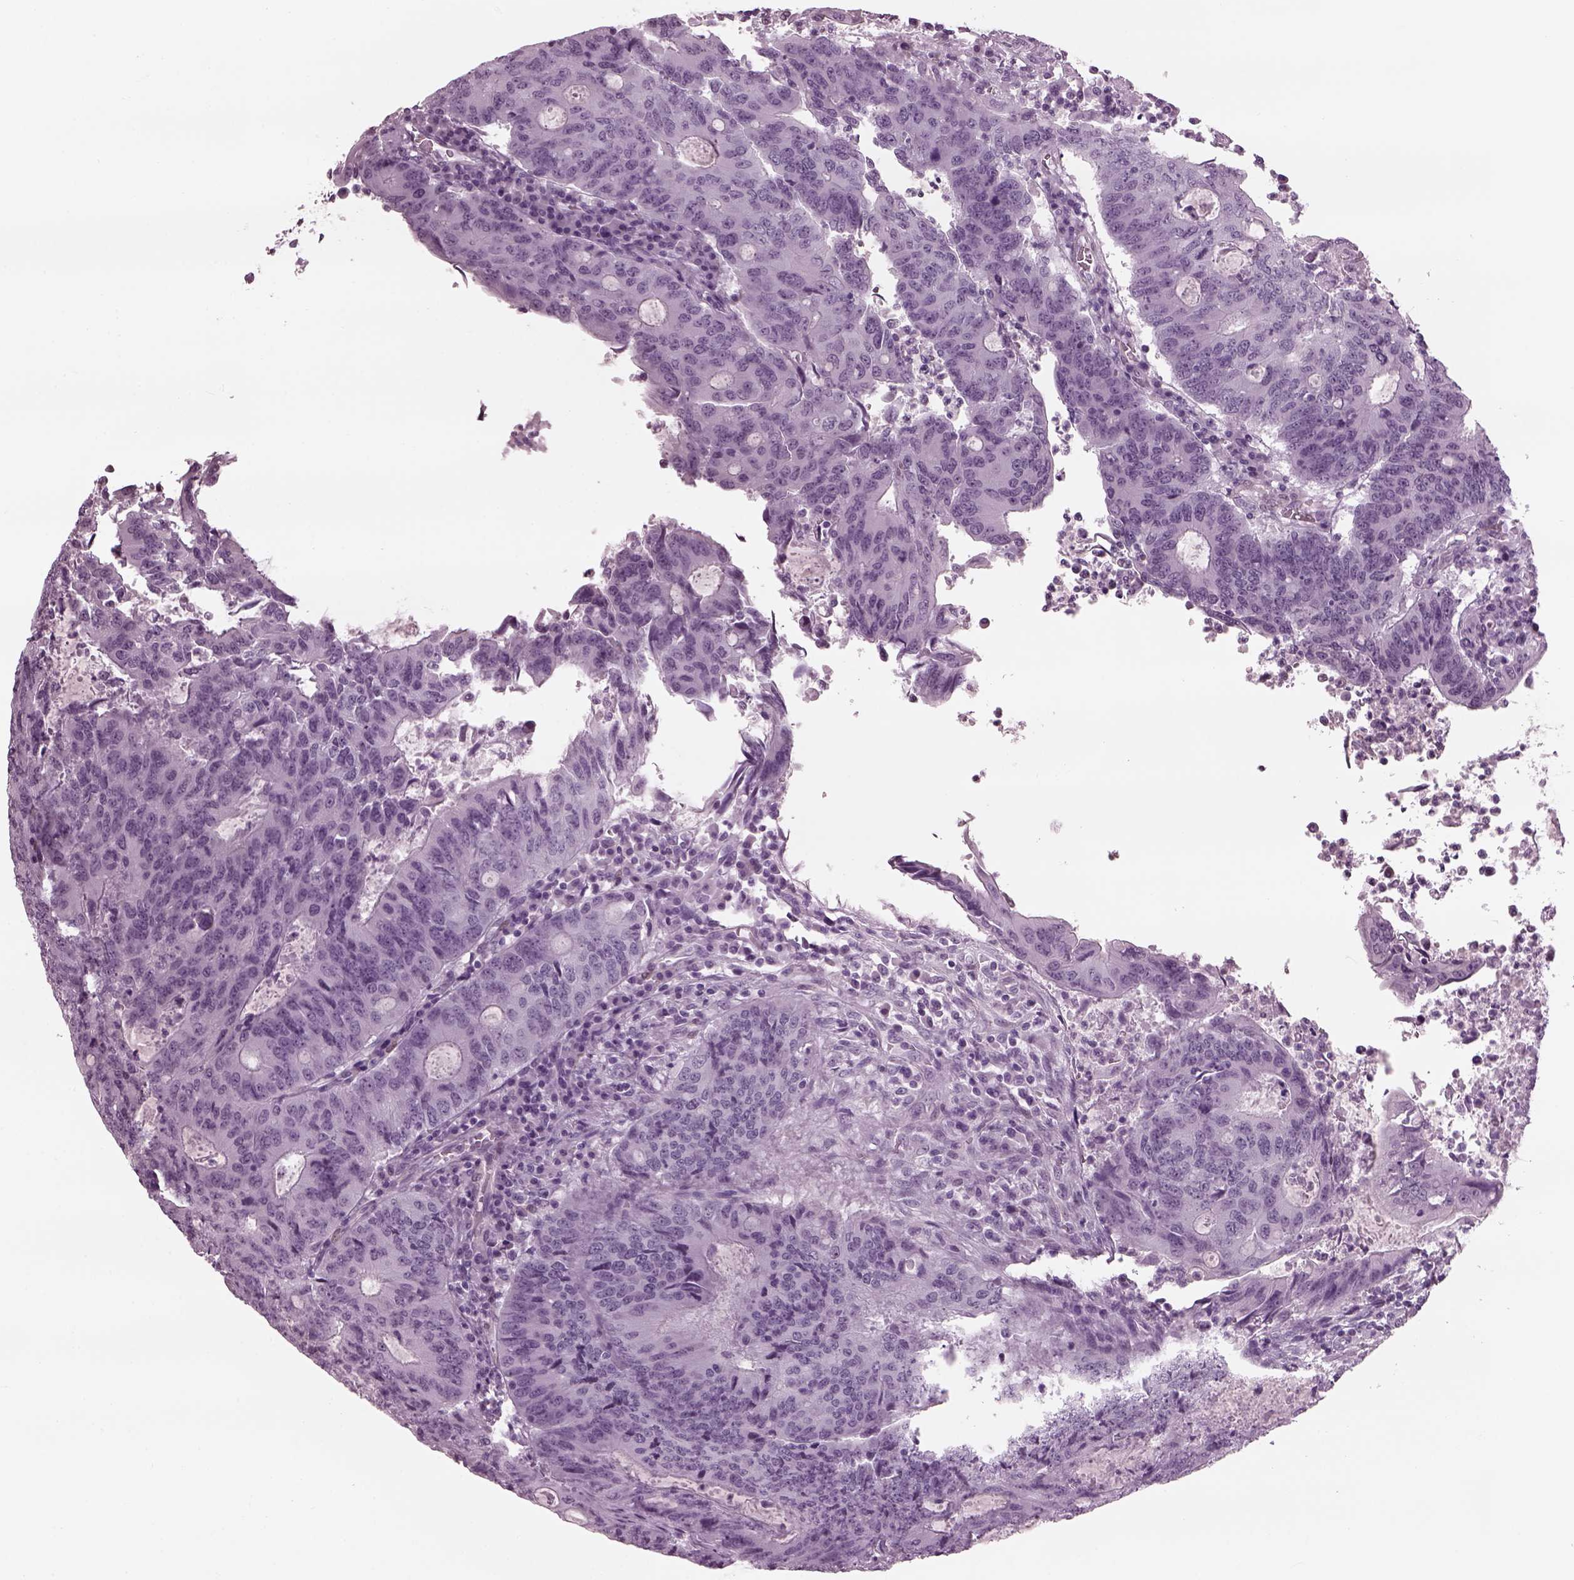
{"staining": {"intensity": "negative", "quantity": "none", "location": "none"}, "tissue": "colorectal cancer", "cell_type": "Tumor cells", "image_type": "cancer", "snomed": [{"axis": "morphology", "description": "Adenocarcinoma, NOS"}, {"axis": "topography", "description": "Colon"}], "caption": "DAB (3,3'-diaminobenzidine) immunohistochemical staining of colorectal cancer demonstrates no significant expression in tumor cells.", "gene": "TPPP2", "patient": {"sex": "male", "age": 67}}